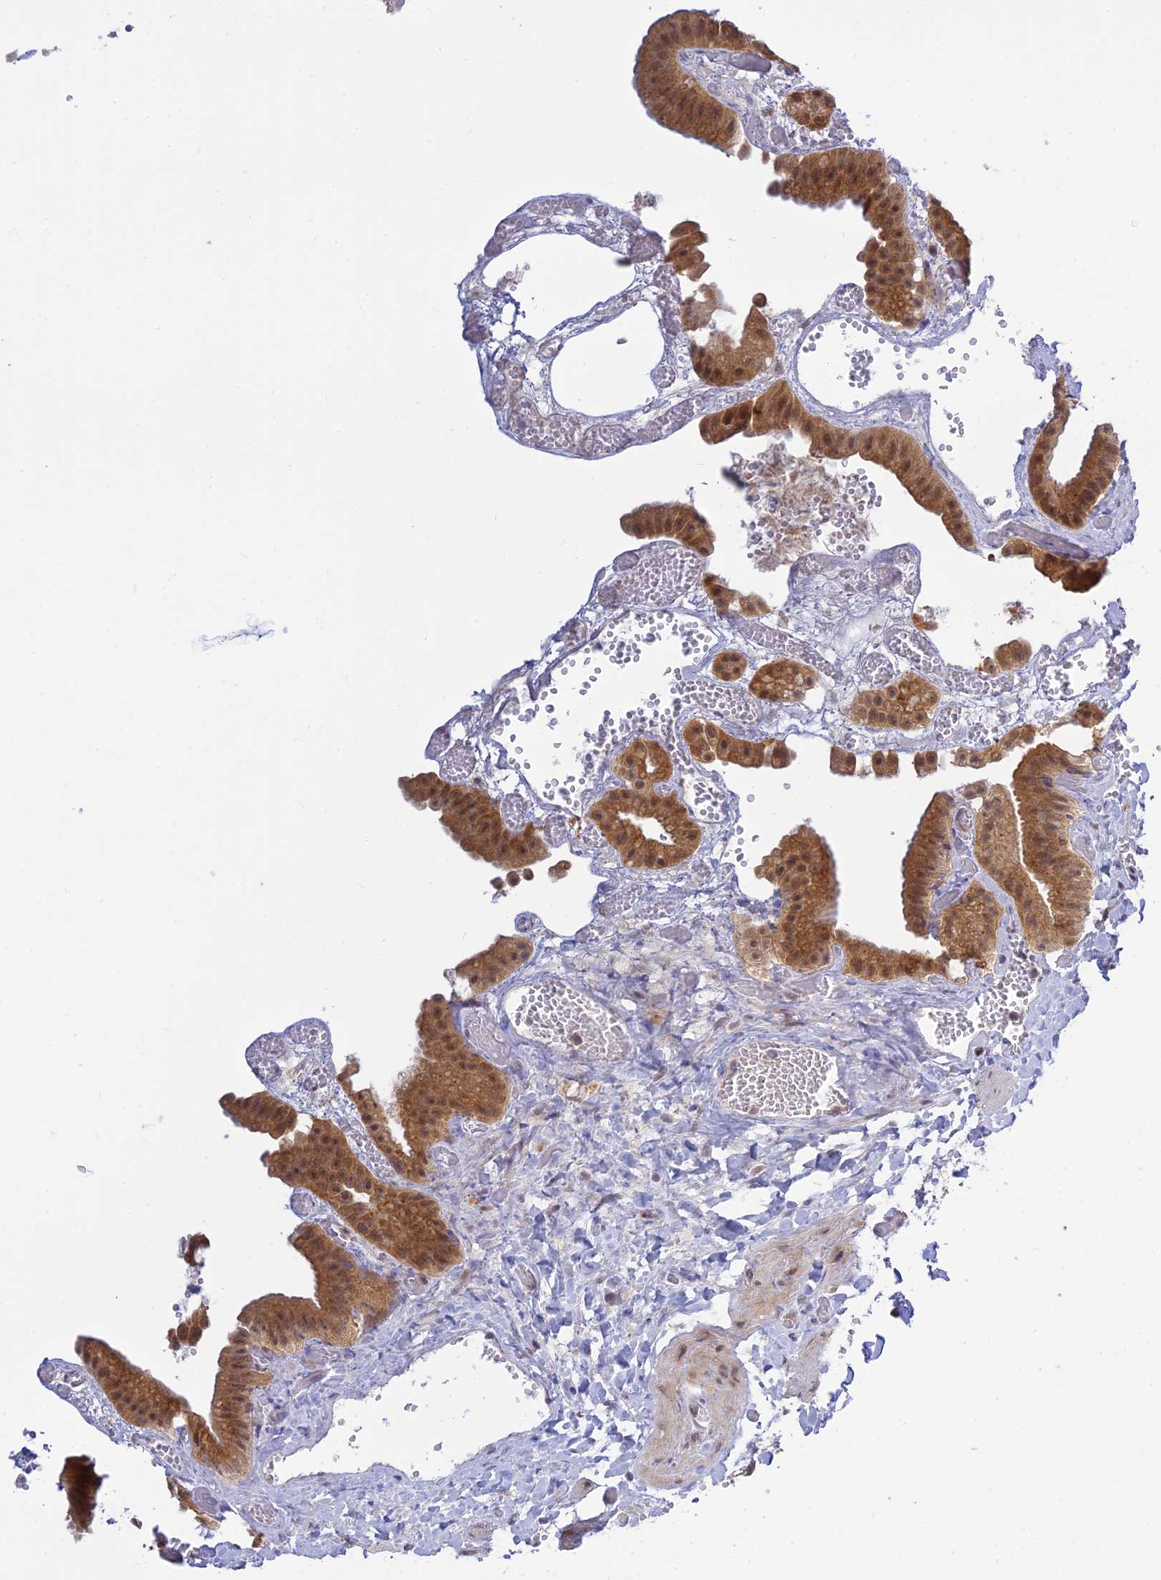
{"staining": {"intensity": "moderate", "quantity": ">75%", "location": "cytoplasmic/membranous,nuclear"}, "tissue": "gallbladder", "cell_type": "Glandular cells", "image_type": "normal", "snomed": [{"axis": "morphology", "description": "Normal tissue, NOS"}, {"axis": "topography", "description": "Gallbladder"}], "caption": "DAB (3,3'-diaminobenzidine) immunohistochemical staining of benign human gallbladder reveals moderate cytoplasmic/membranous,nuclear protein expression in approximately >75% of glandular cells.", "gene": "SKIC8", "patient": {"sex": "female", "age": 64}}